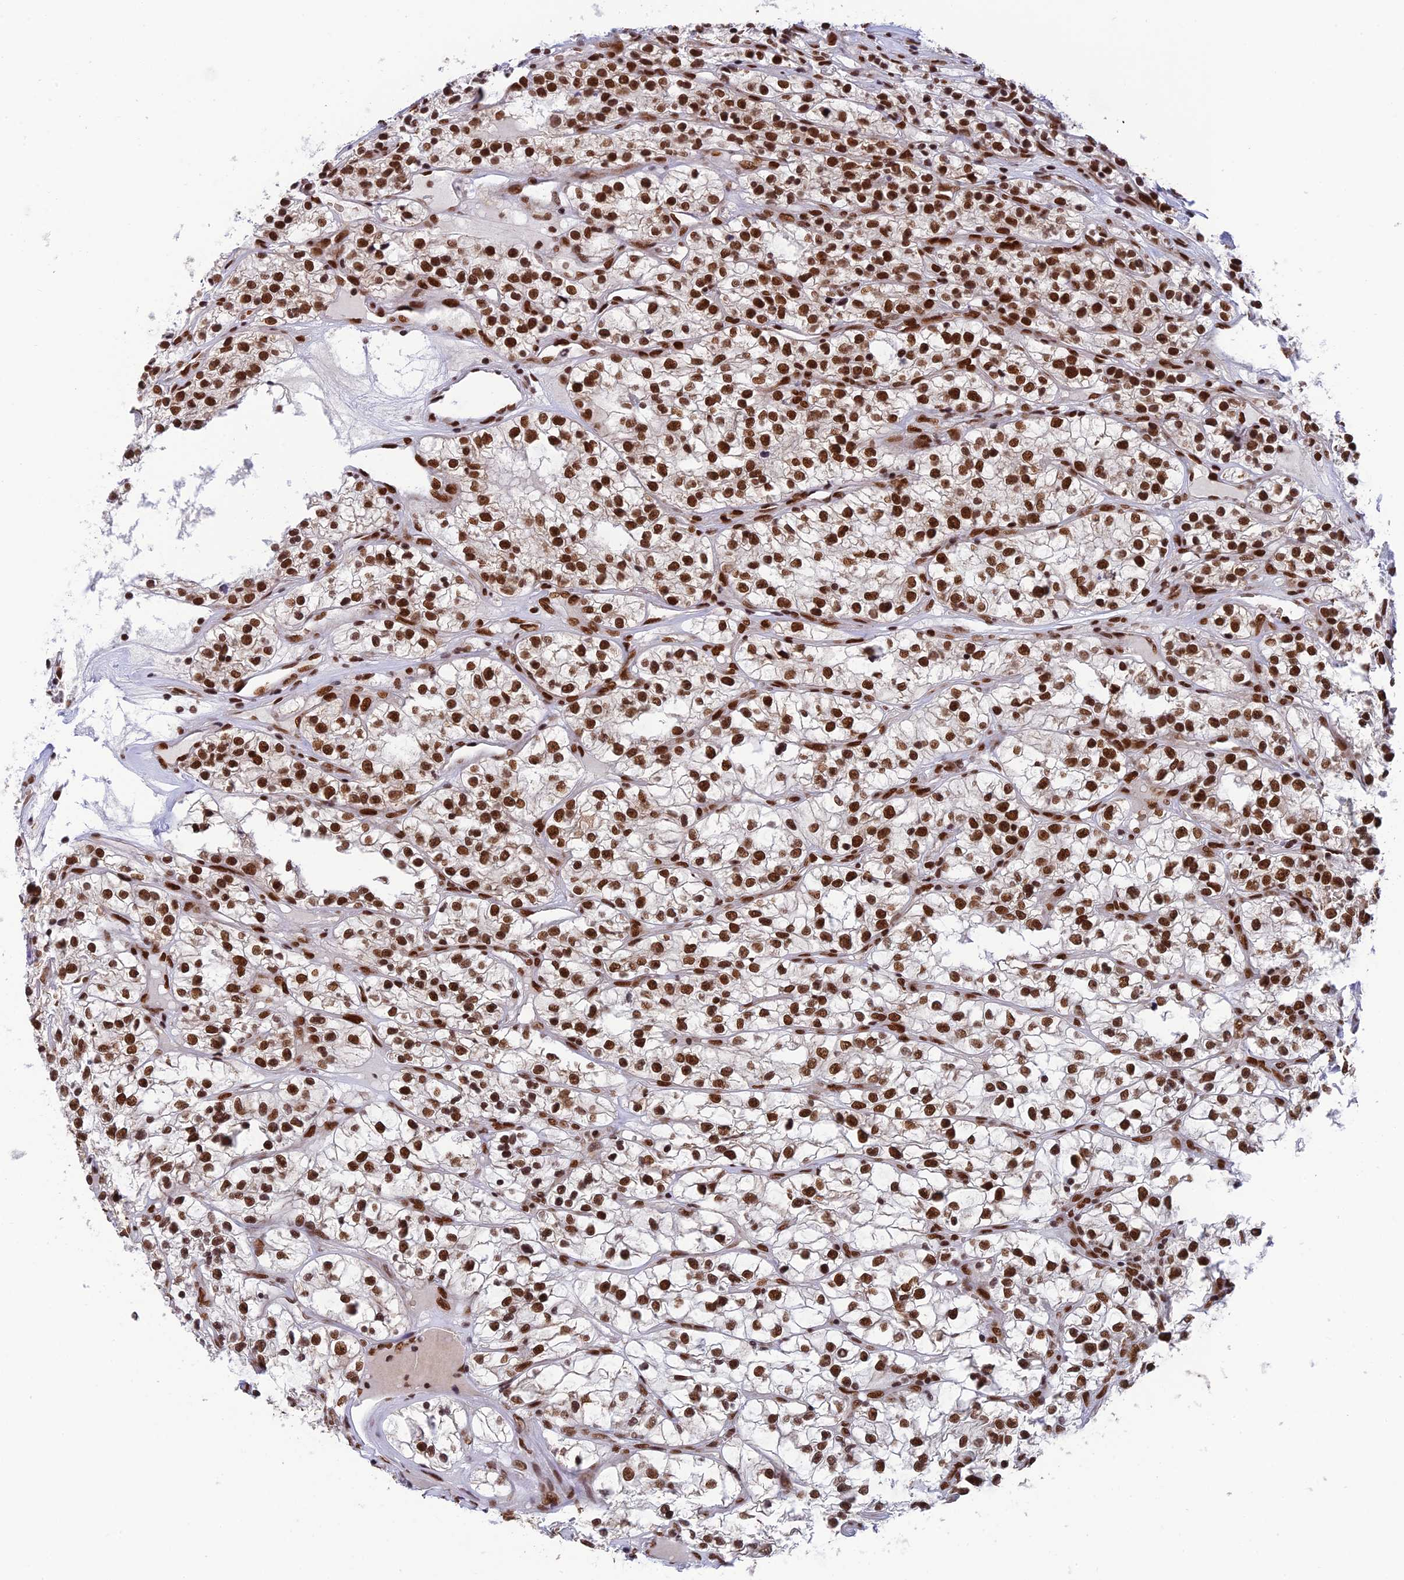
{"staining": {"intensity": "strong", "quantity": ">75%", "location": "nuclear"}, "tissue": "renal cancer", "cell_type": "Tumor cells", "image_type": "cancer", "snomed": [{"axis": "morphology", "description": "Adenocarcinoma, NOS"}, {"axis": "topography", "description": "Kidney"}], "caption": "Tumor cells exhibit strong nuclear expression in about >75% of cells in renal adenocarcinoma.", "gene": "EEF1AKMT3", "patient": {"sex": "female", "age": 57}}